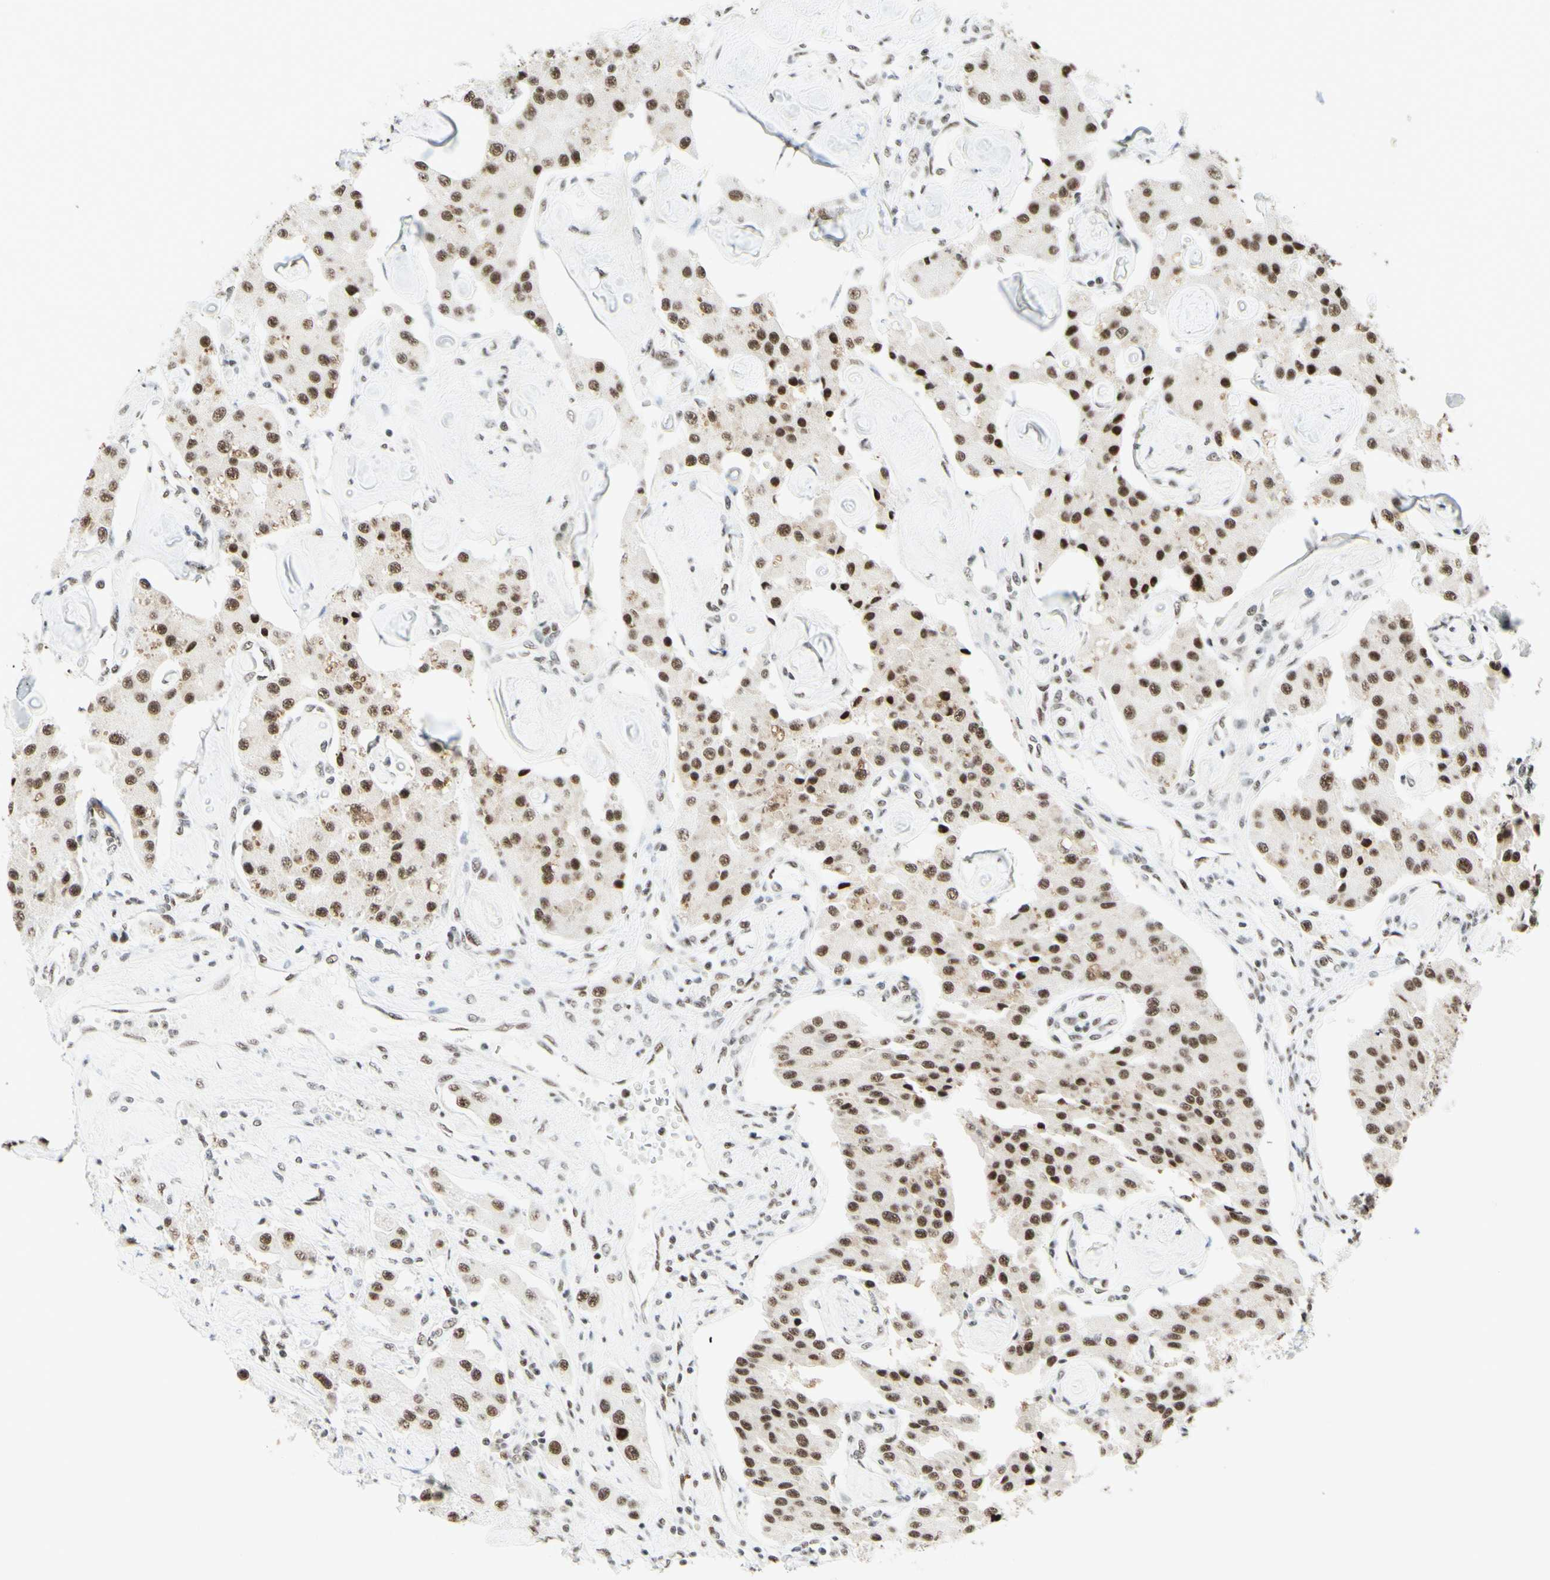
{"staining": {"intensity": "moderate", "quantity": ">75%", "location": "nuclear"}, "tissue": "carcinoid", "cell_type": "Tumor cells", "image_type": "cancer", "snomed": [{"axis": "morphology", "description": "Carcinoid, malignant, NOS"}, {"axis": "topography", "description": "Pancreas"}], "caption": "Moderate nuclear expression is appreciated in approximately >75% of tumor cells in carcinoid. Using DAB (3,3'-diaminobenzidine) (brown) and hematoxylin (blue) stains, captured at high magnification using brightfield microscopy.", "gene": "WTAP", "patient": {"sex": "male", "age": 41}}